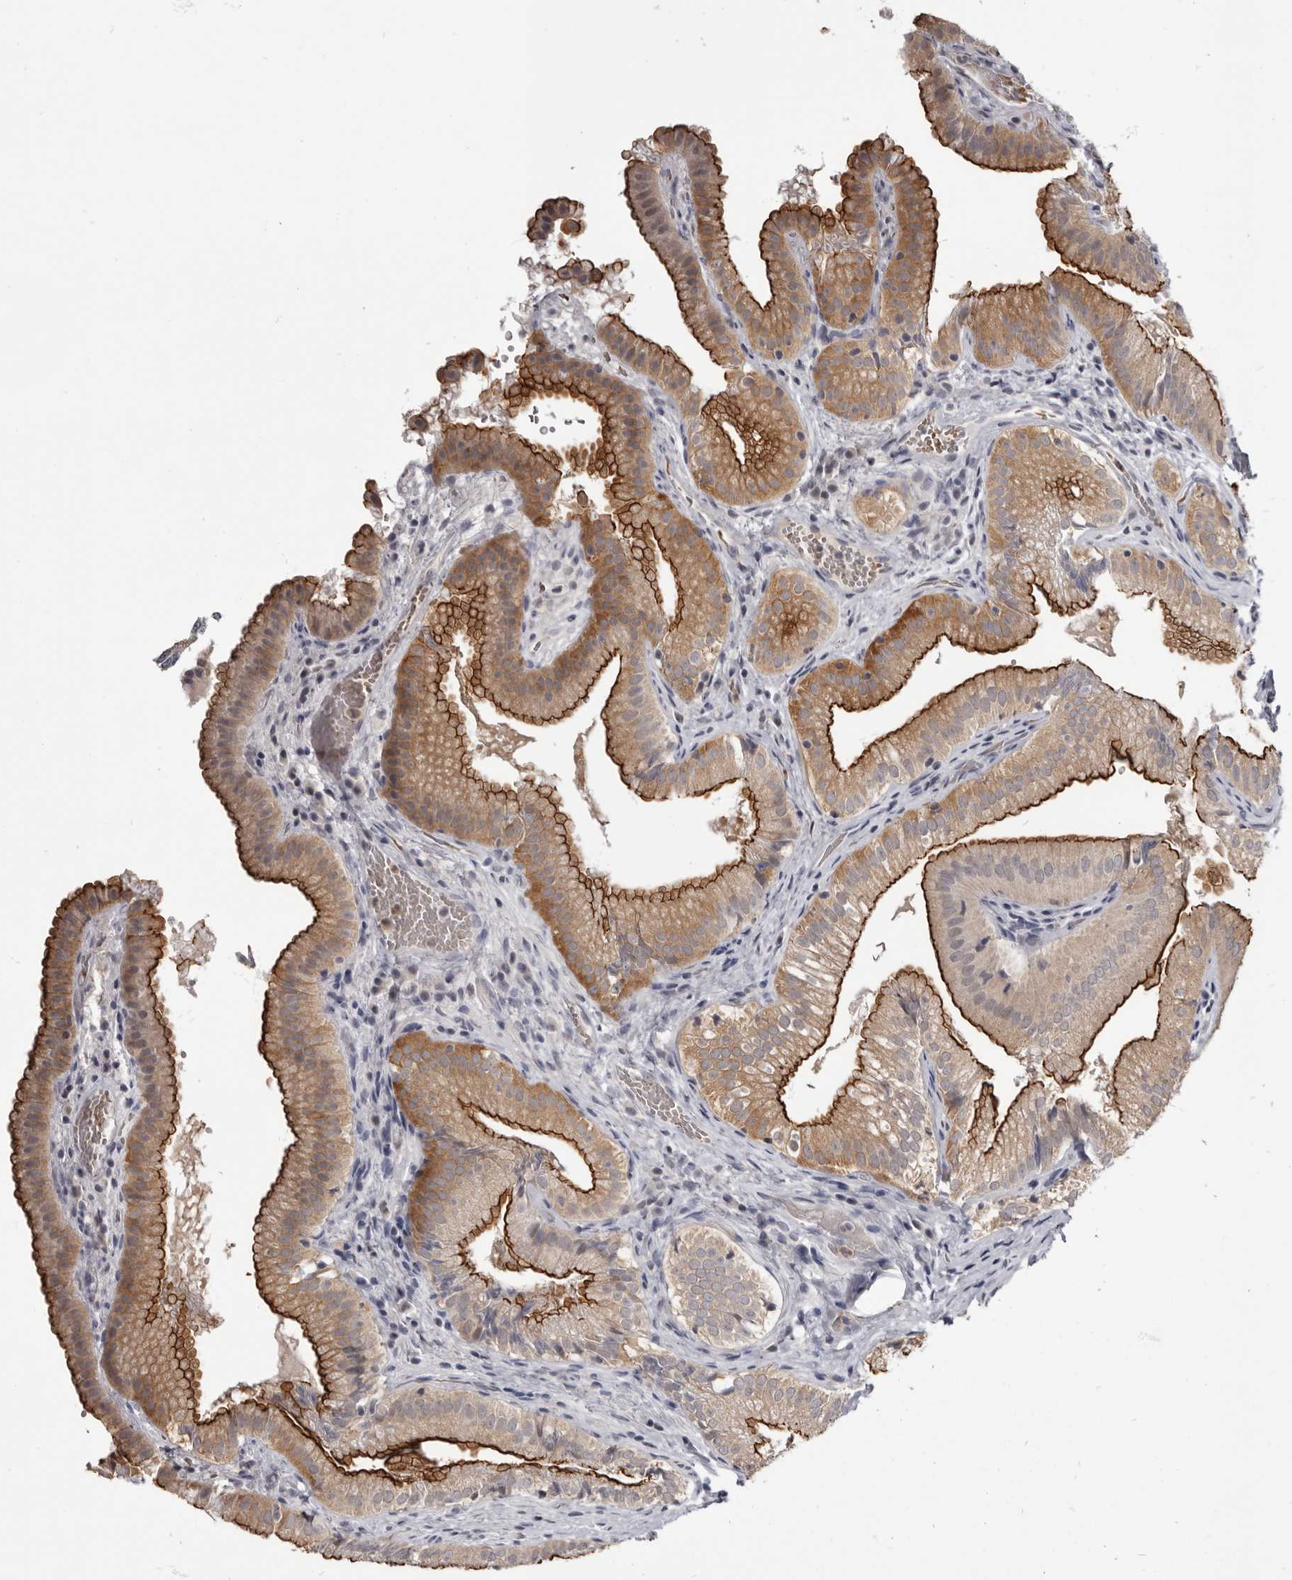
{"staining": {"intensity": "strong", "quantity": ">75%", "location": "cytoplasmic/membranous"}, "tissue": "gallbladder", "cell_type": "Glandular cells", "image_type": "normal", "snomed": [{"axis": "morphology", "description": "Normal tissue, NOS"}, {"axis": "topography", "description": "Gallbladder"}], "caption": "A histopathology image of gallbladder stained for a protein reveals strong cytoplasmic/membranous brown staining in glandular cells. Using DAB (3,3'-diaminobenzidine) (brown) and hematoxylin (blue) stains, captured at high magnification using brightfield microscopy.", "gene": "CGN", "patient": {"sex": "female", "age": 30}}